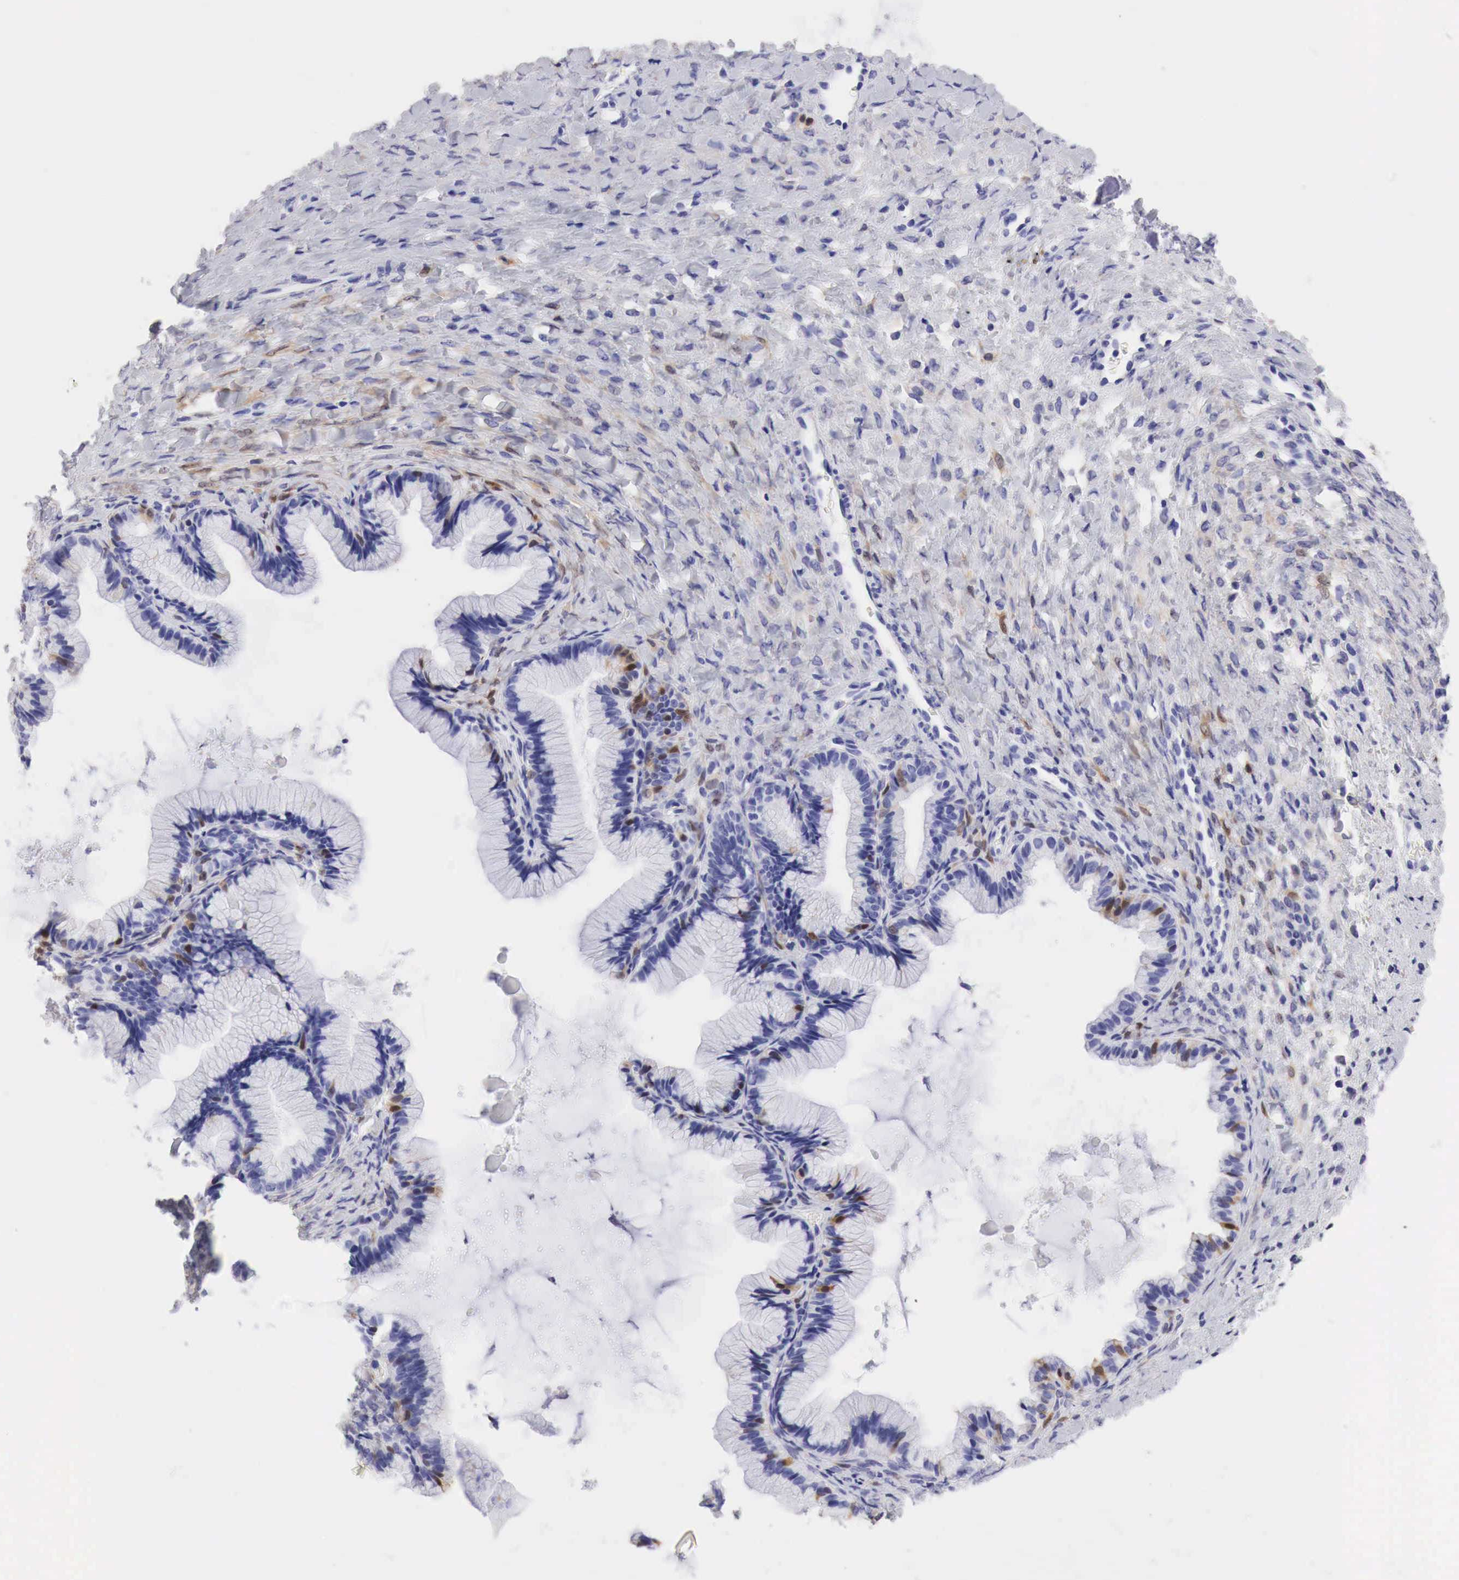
{"staining": {"intensity": "weak", "quantity": "<25%", "location": "cytoplasmic/membranous"}, "tissue": "ovarian cancer", "cell_type": "Tumor cells", "image_type": "cancer", "snomed": [{"axis": "morphology", "description": "Cystadenocarcinoma, mucinous, NOS"}, {"axis": "topography", "description": "Ovary"}], "caption": "This is an immunohistochemistry photomicrograph of human ovarian cancer (mucinous cystadenocarcinoma). There is no expression in tumor cells.", "gene": "CDKN2A", "patient": {"sex": "female", "age": 41}}